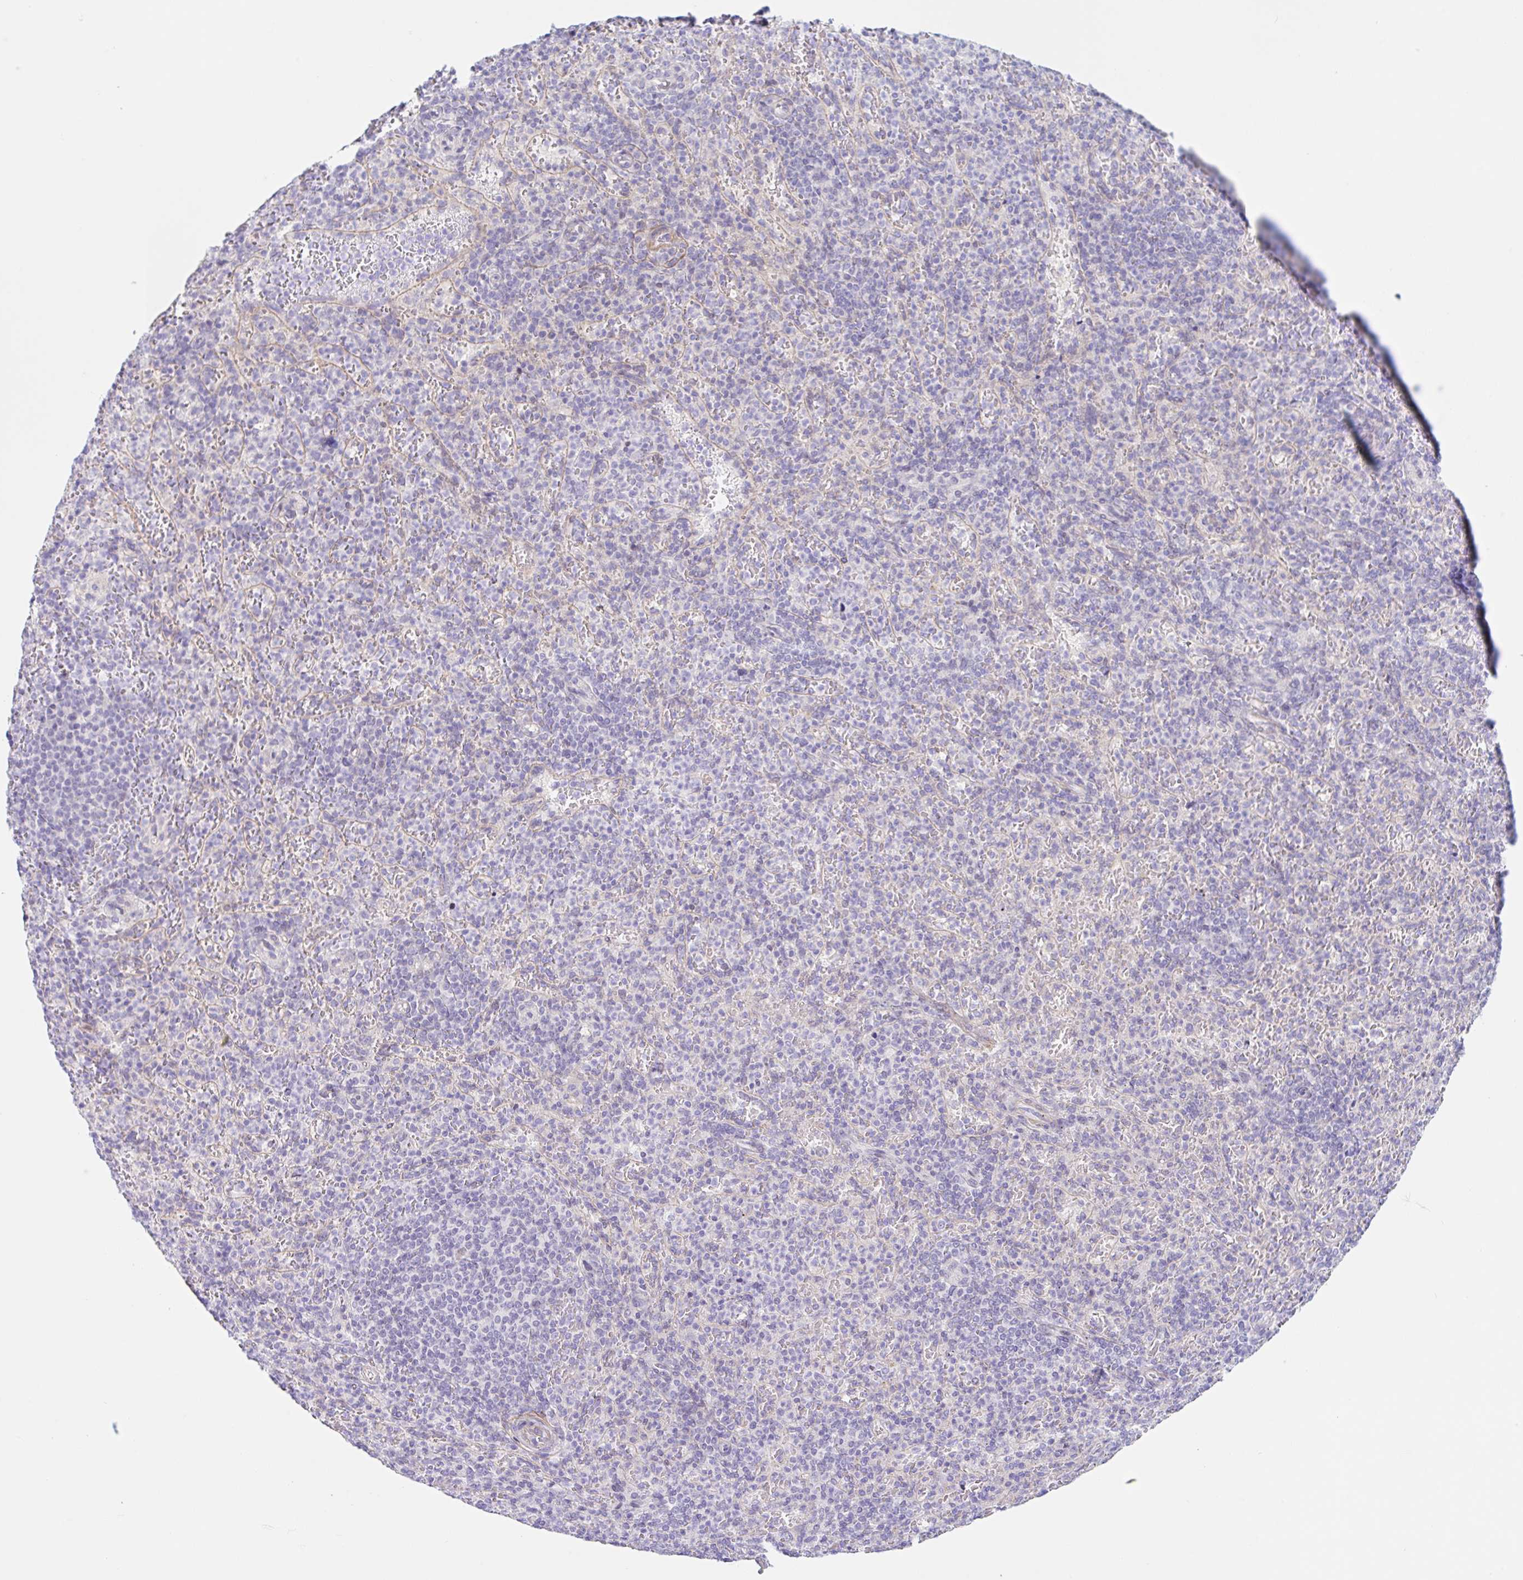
{"staining": {"intensity": "negative", "quantity": "none", "location": "none"}, "tissue": "spleen", "cell_type": "Cells in red pulp", "image_type": "normal", "snomed": [{"axis": "morphology", "description": "Normal tissue, NOS"}, {"axis": "topography", "description": "Spleen"}], "caption": "Protein analysis of unremarkable spleen demonstrates no significant expression in cells in red pulp. Nuclei are stained in blue.", "gene": "DCAF17", "patient": {"sex": "female", "age": 74}}